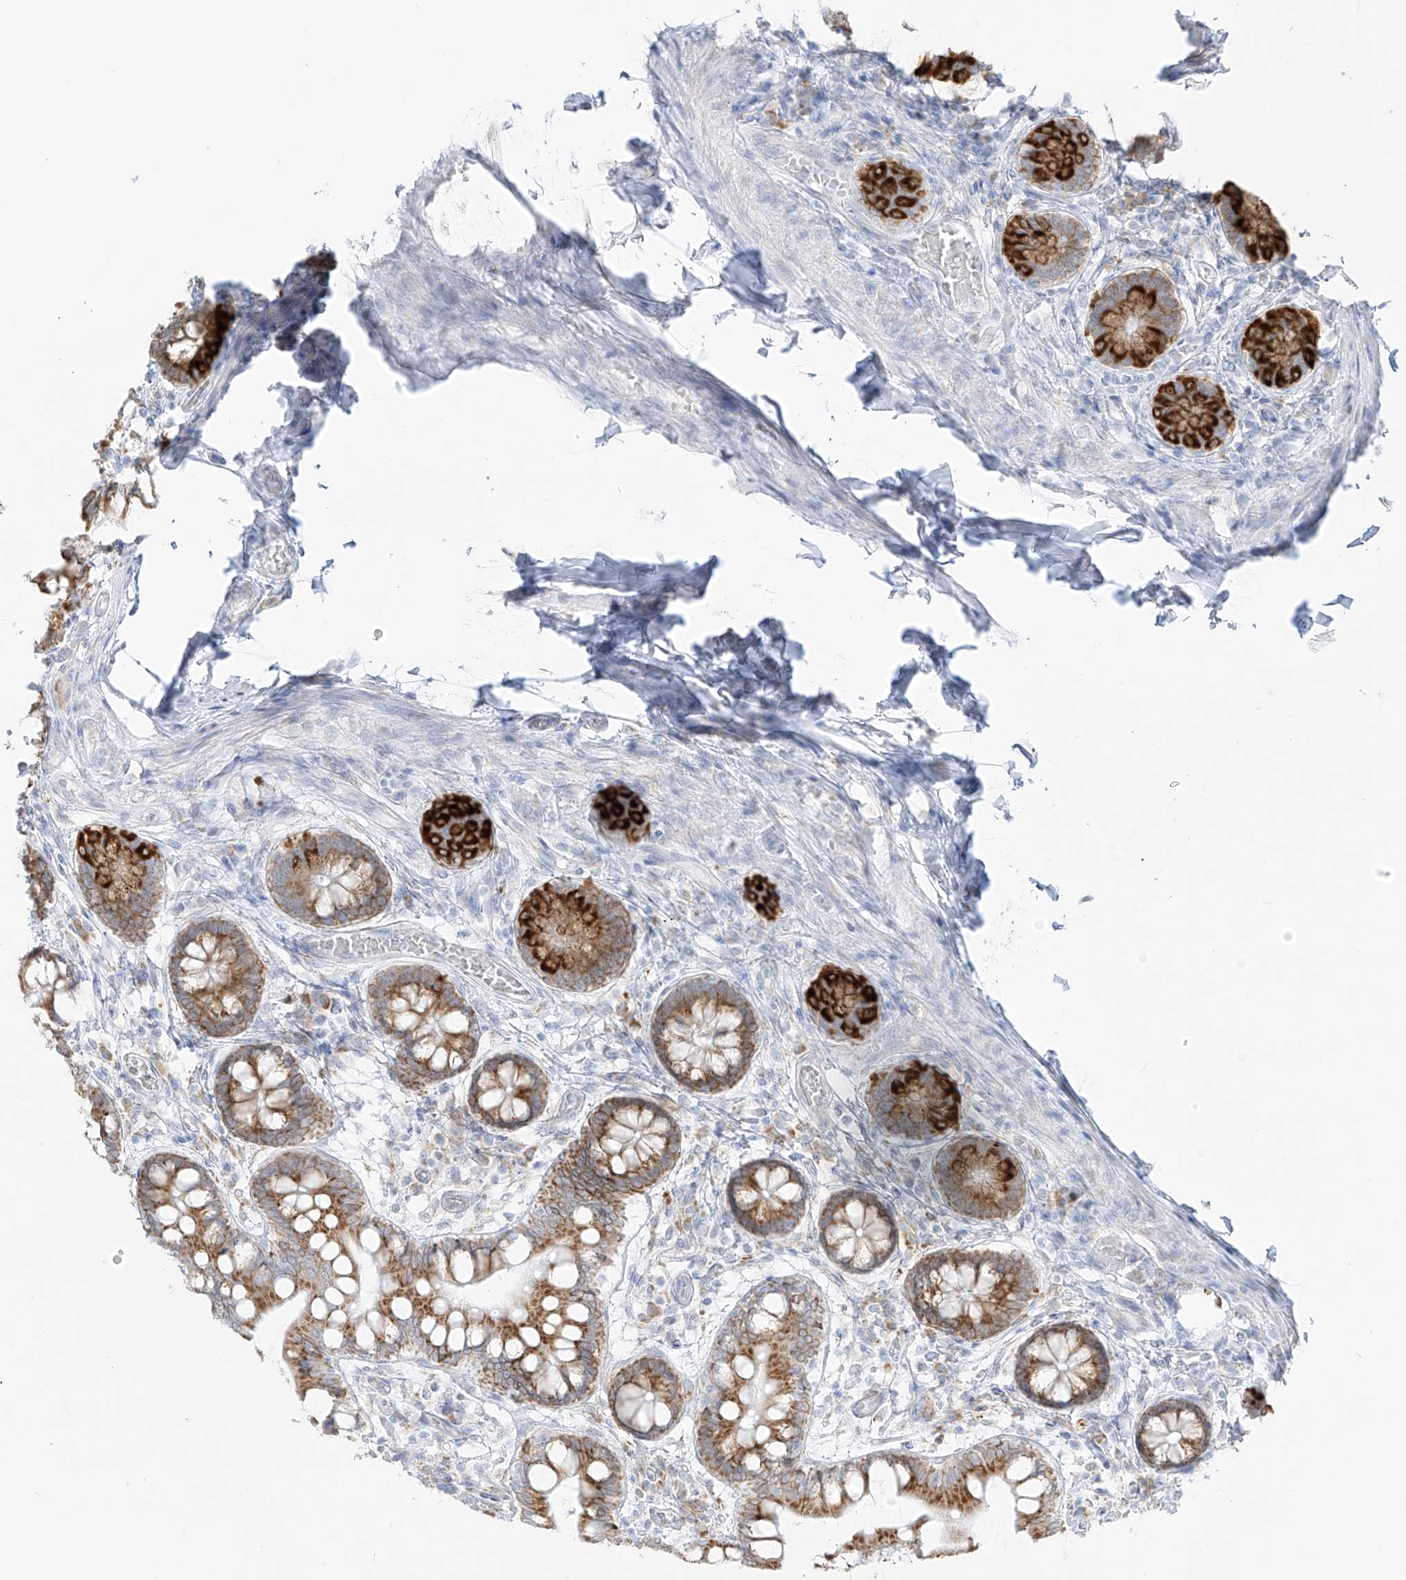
{"staining": {"intensity": "moderate", "quantity": ">75%", "location": "cytoplasmic/membranous"}, "tissue": "small intestine", "cell_type": "Glandular cells", "image_type": "normal", "snomed": [{"axis": "morphology", "description": "Normal tissue, NOS"}, {"axis": "topography", "description": "Small intestine"}], "caption": "Immunohistochemistry image of normal small intestine stained for a protein (brown), which reveals medium levels of moderate cytoplasmic/membranous expression in about >75% of glandular cells.", "gene": "LRRC59", "patient": {"sex": "male", "age": 52}}